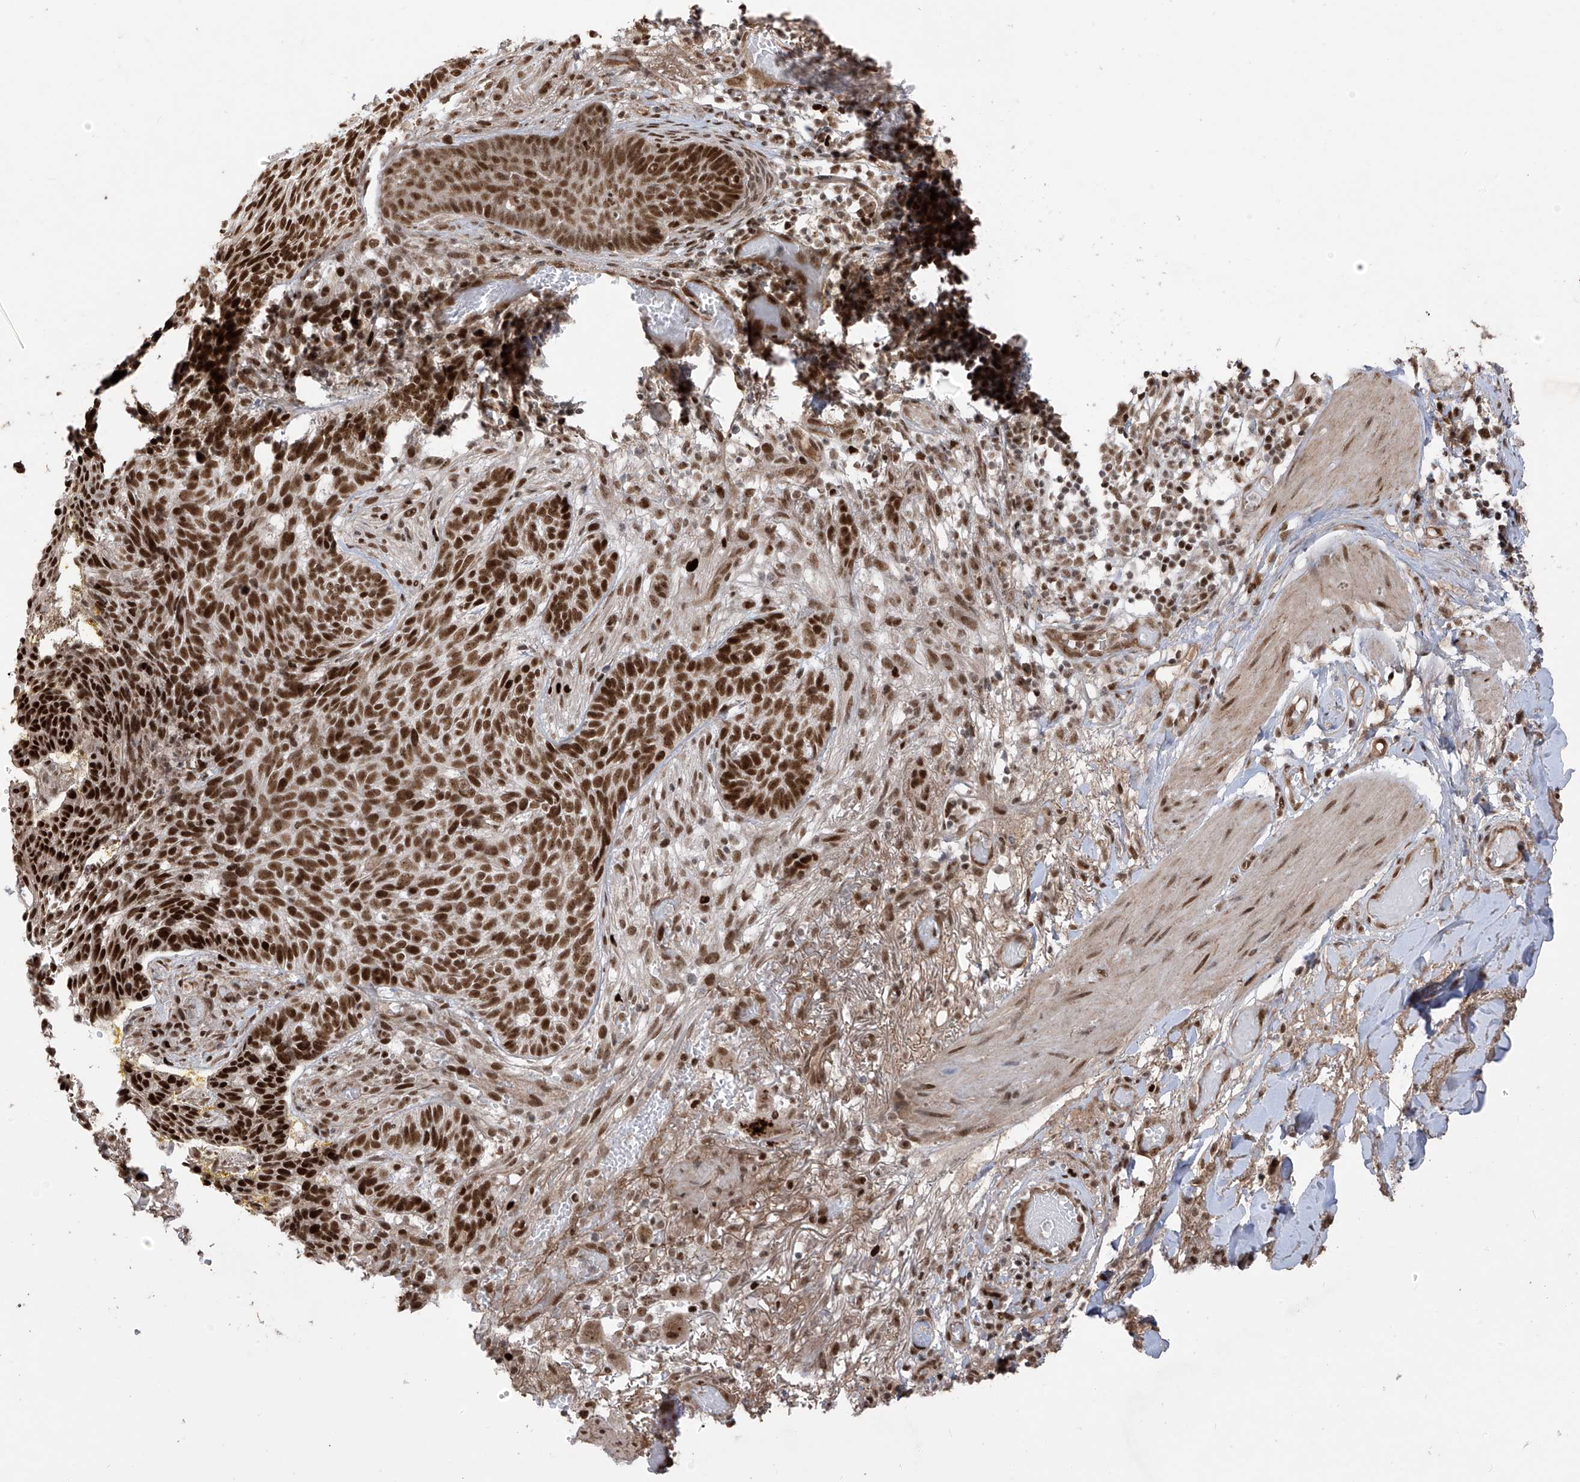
{"staining": {"intensity": "strong", "quantity": ">75%", "location": "nuclear"}, "tissue": "skin cancer", "cell_type": "Tumor cells", "image_type": "cancer", "snomed": [{"axis": "morphology", "description": "Normal tissue, NOS"}, {"axis": "morphology", "description": "Basal cell carcinoma"}, {"axis": "topography", "description": "Skin"}], "caption": "Brown immunohistochemical staining in human skin cancer (basal cell carcinoma) shows strong nuclear expression in approximately >75% of tumor cells.", "gene": "ARHGEF3", "patient": {"sex": "male", "age": 64}}